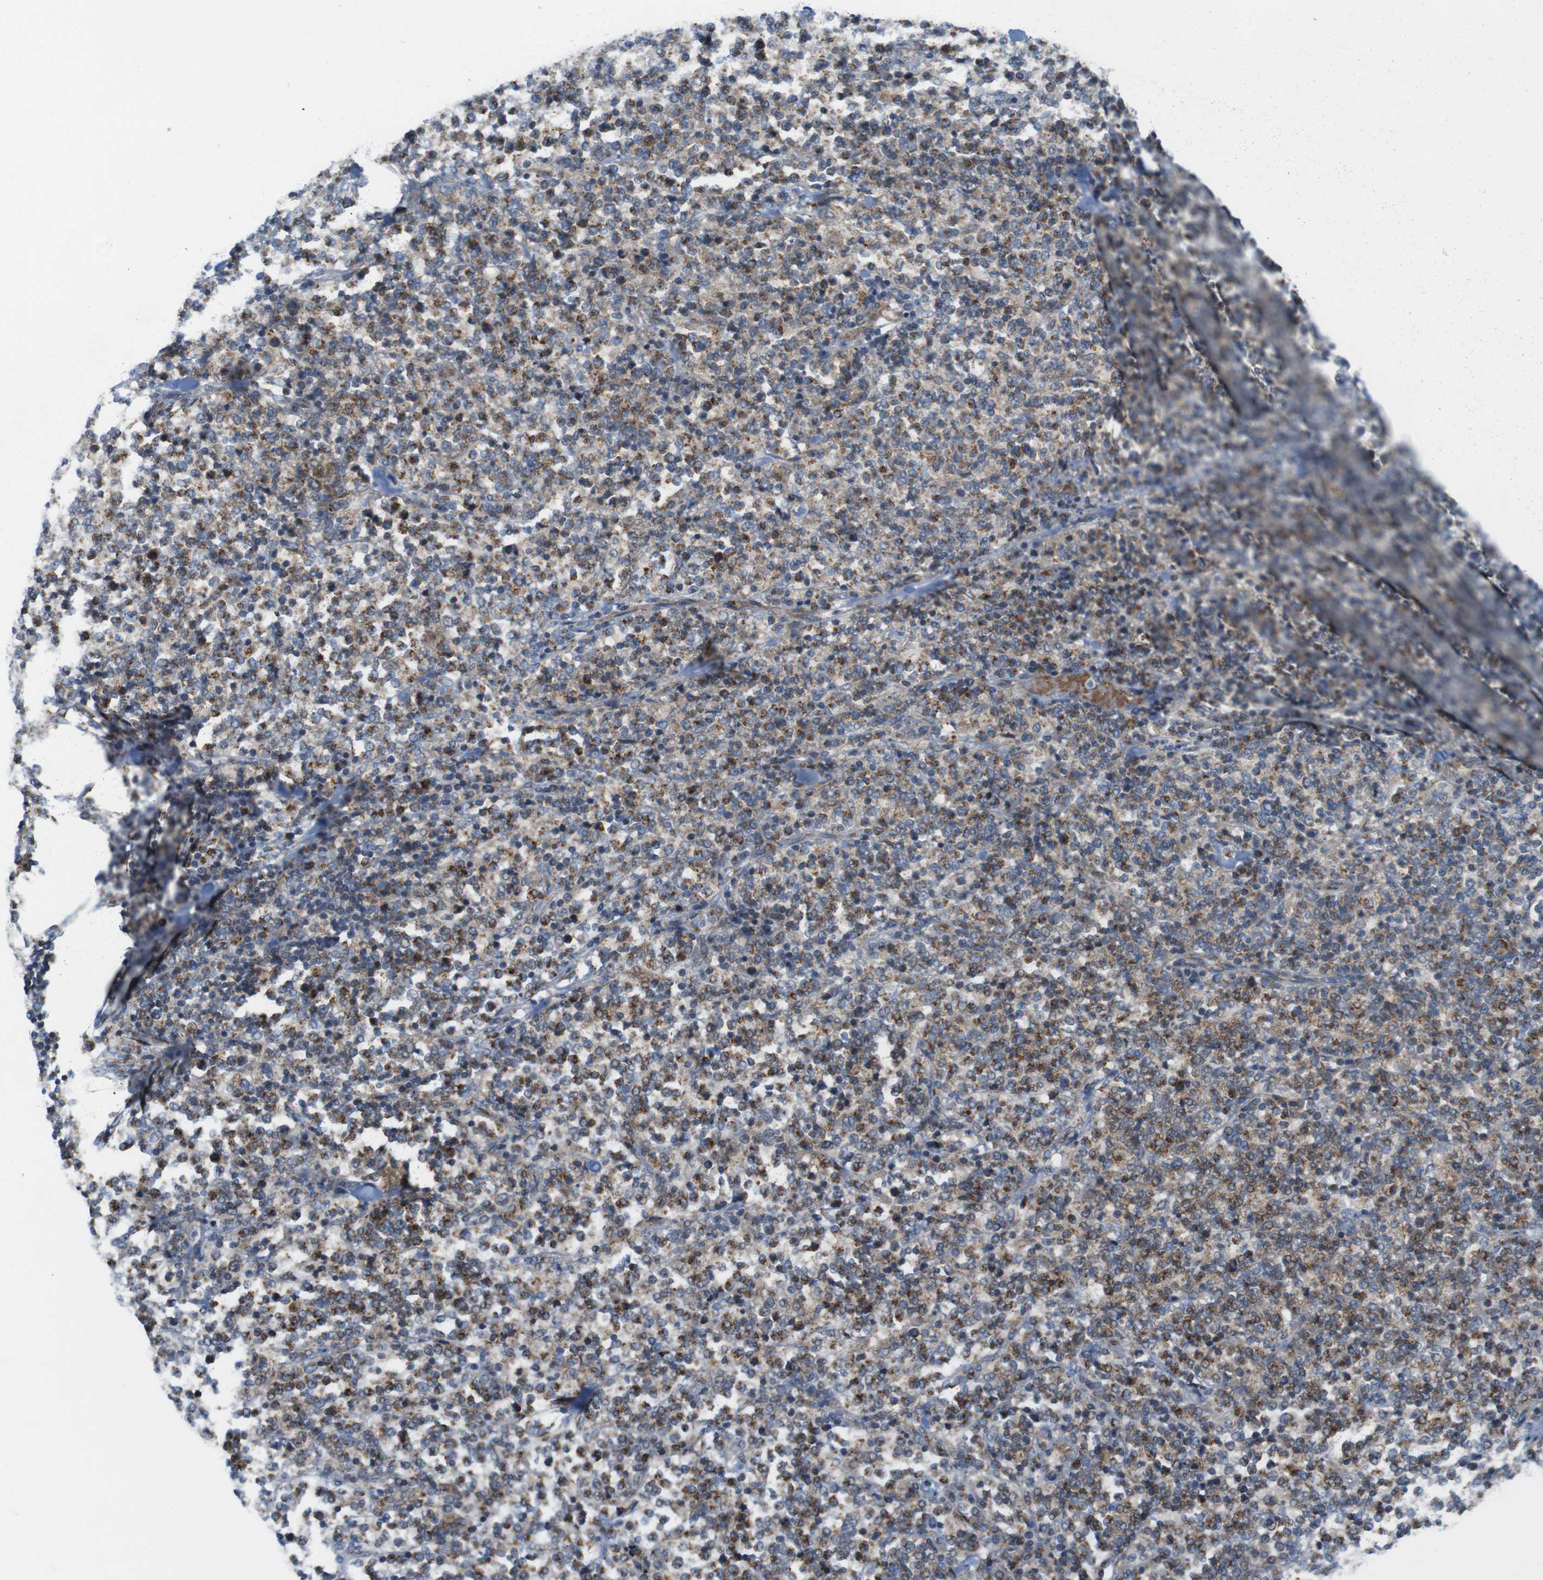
{"staining": {"intensity": "moderate", "quantity": "25%-75%", "location": "cytoplasmic/membranous"}, "tissue": "lymphoma", "cell_type": "Tumor cells", "image_type": "cancer", "snomed": [{"axis": "morphology", "description": "Malignant lymphoma, non-Hodgkin's type, High grade"}, {"axis": "topography", "description": "Soft tissue"}], "caption": "Protein analysis of lymphoma tissue displays moderate cytoplasmic/membranous positivity in approximately 25%-75% of tumor cells. (brown staining indicates protein expression, while blue staining denotes nuclei).", "gene": "MARCHF1", "patient": {"sex": "male", "age": 18}}